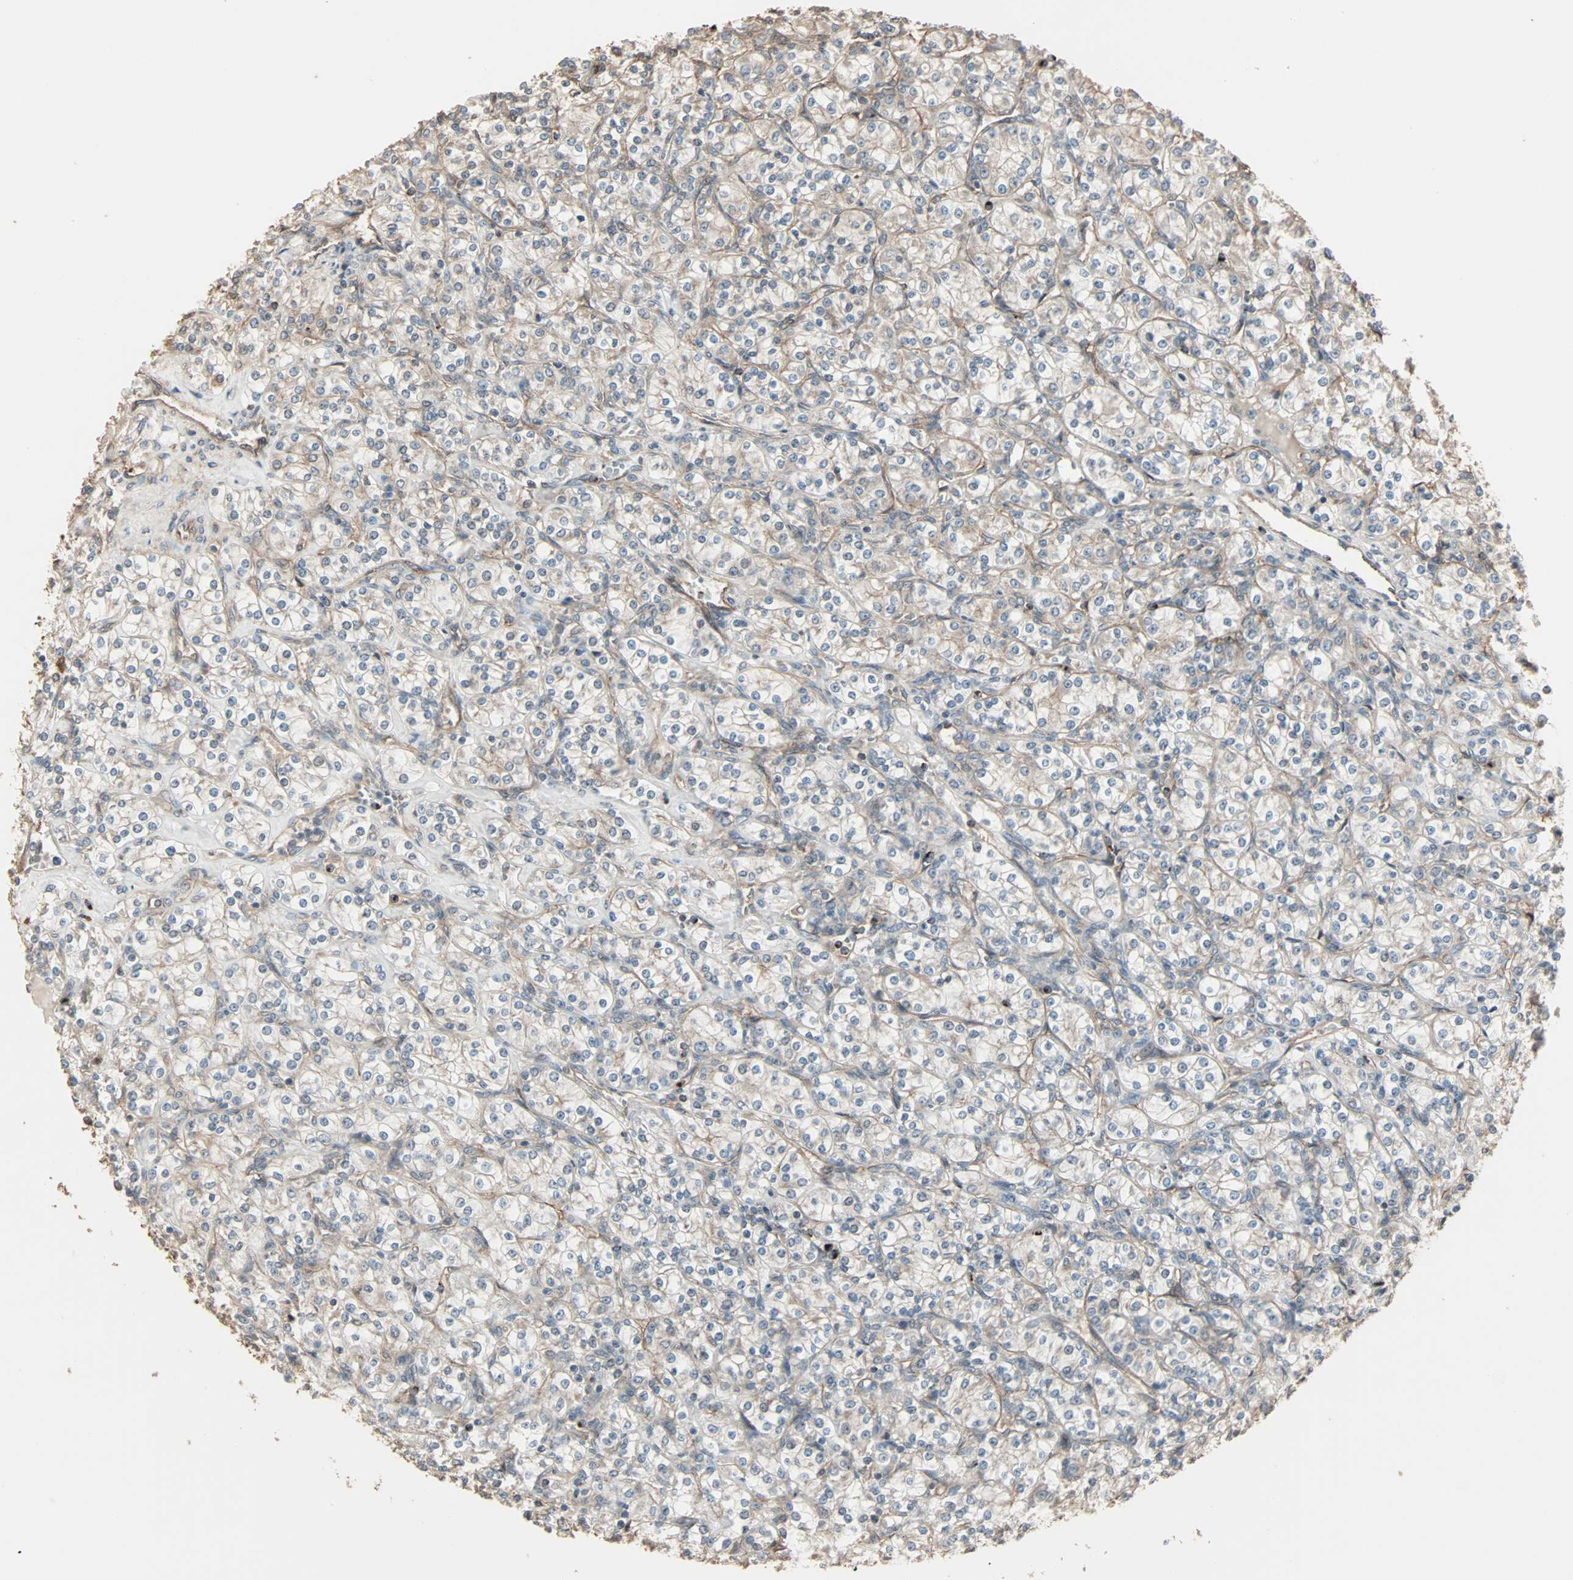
{"staining": {"intensity": "weak", "quantity": "25%-75%", "location": "cytoplasmic/membranous"}, "tissue": "renal cancer", "cell_type": "Tumor cells", "image_type": "cancer", "snomed": [{"axis": "morphology", "description": "Adenocarcinoma, NOS"}, {"axis": "topography", "description": "Kidney"}], "caption": "This is a histology image of immunohistochemistry (IHC) staining of renal cancer, which shows weak expression in the cytoplasmic/membranous of tumor cells.", "gene": "CALCRL", "patient": {"sex": "male", "age": 77}}